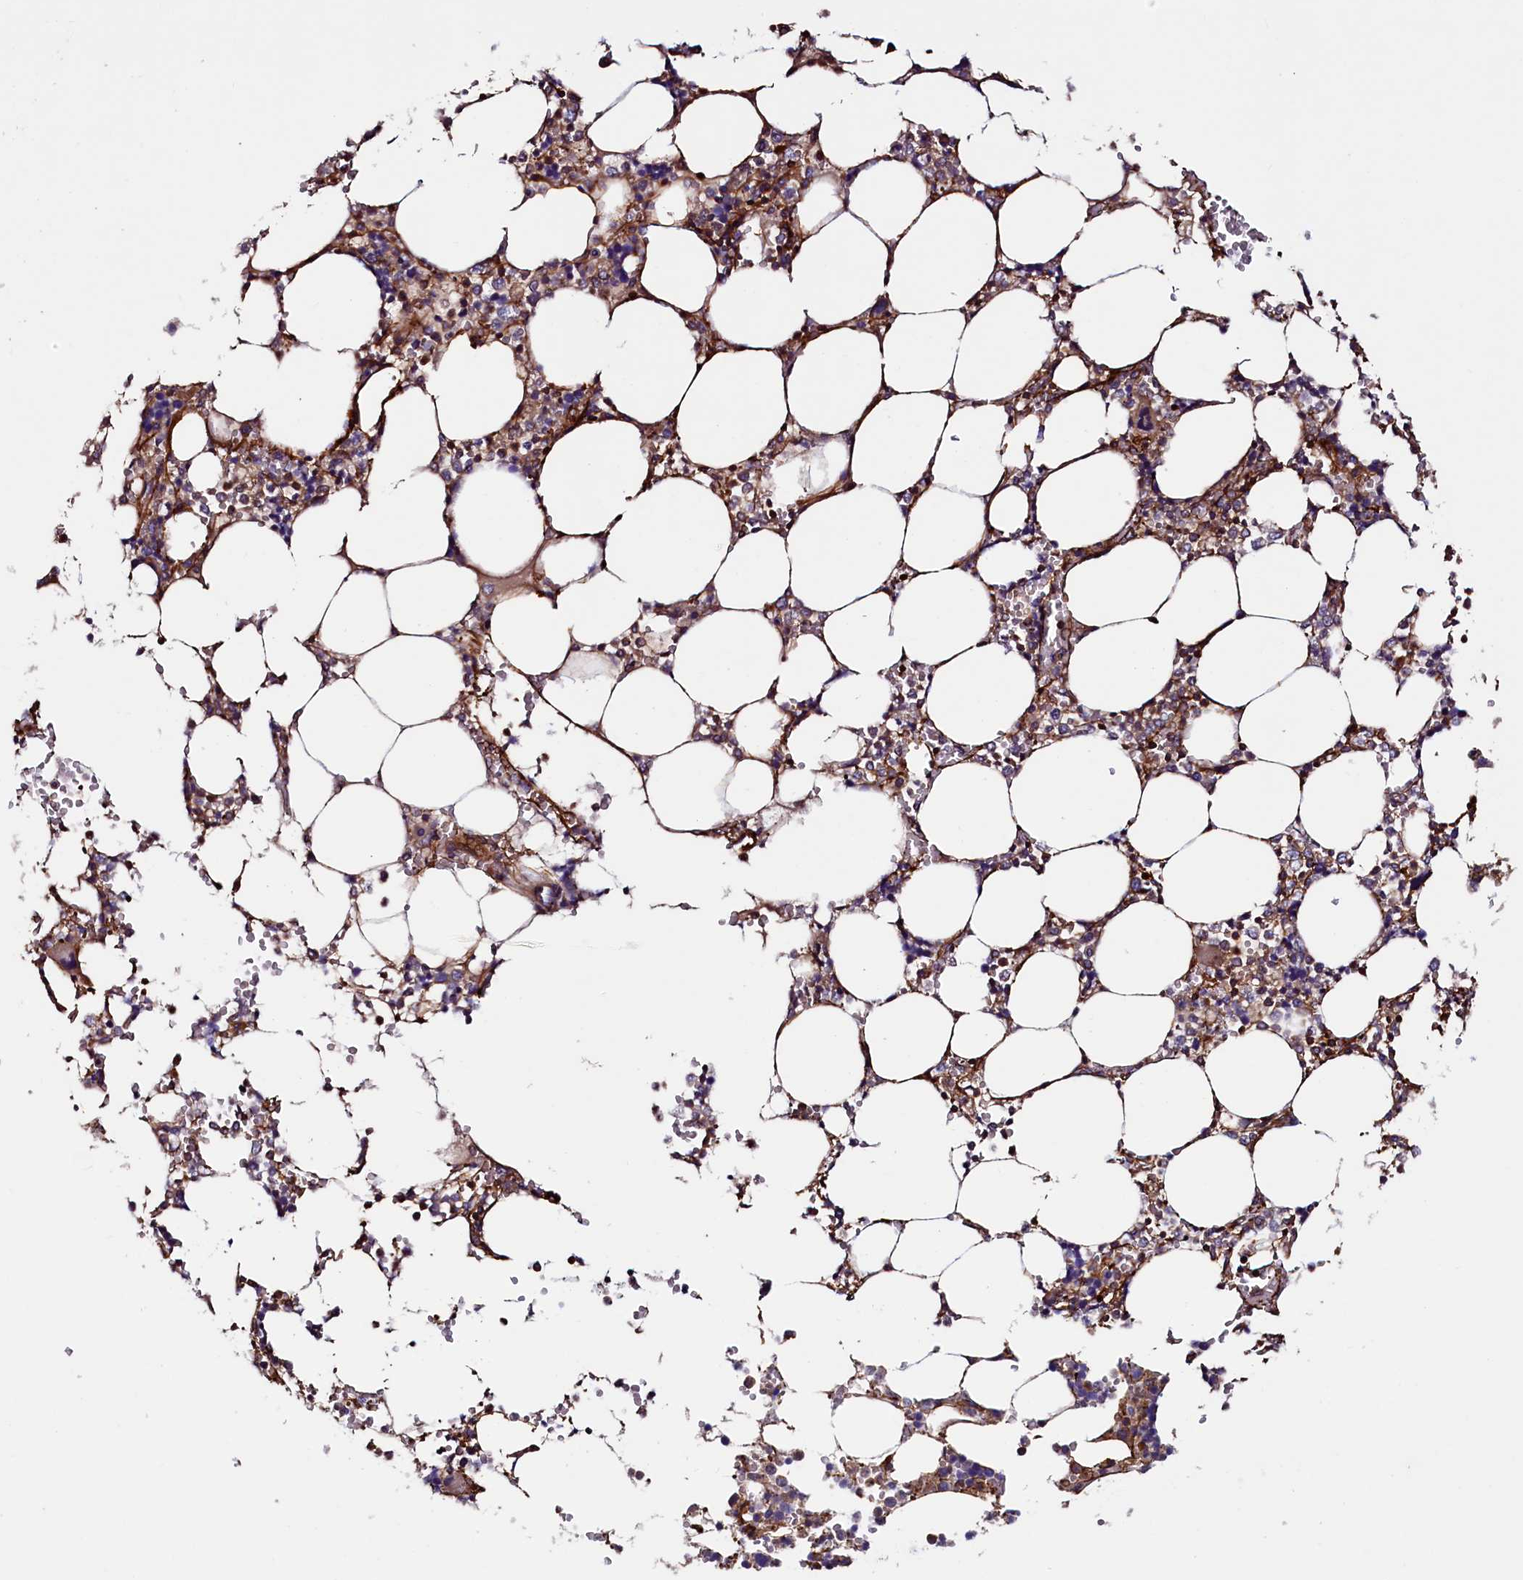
{"staining": {"intensity": "moderate", "quantity": "25%-75%", "location": "cytoplasmic/membranous,nuclear"}, "tissue": "bone marrow", "cell_type": "Hematopoietic cells", "image_type": "normal", "snomed": [{"axis": "morphology", "description": "Normal tissue, NOS"}, {"axis": "topography", "description": "Bone marrow"}], "caption": "Approximately 25%-75% of hematopoietic cells in normal bone marrow reveal moderate cytoplasmic/membranous,nuclear protein expression as visualized by brown immunohistochemical staining.", "gene": "DUOXA1", "patient": {"sex": "male", "age": 64}}